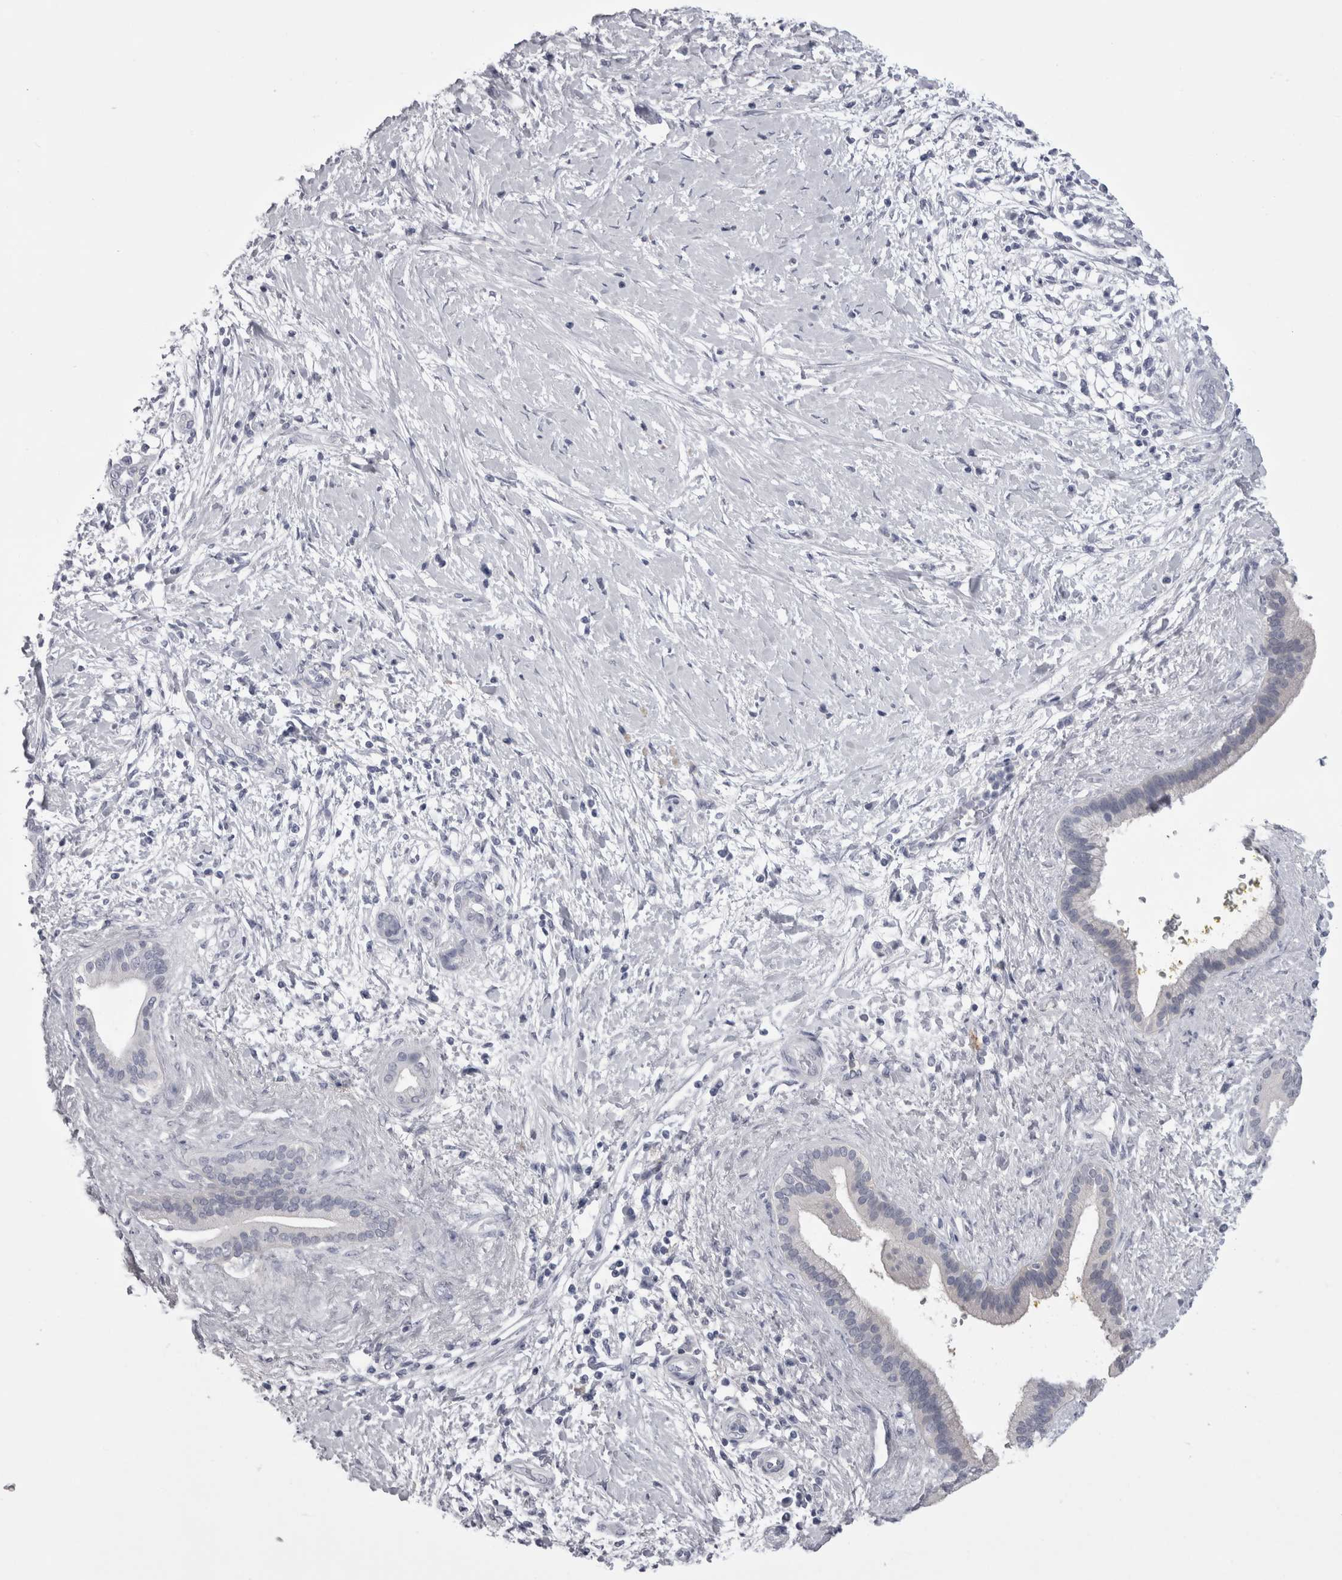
{"staining": {"intensity": "negative", "quantity": "none", "location": "none"}, "tissue": "pancreatic cancer", "cell_type": "Tumor cells", "image_type": "cancer", "snomed": [{"axis": "morphology", "description": "Adenocarcinoma, NOS"}, {"axis": "topography", "description": "Pancreas"}], "caption": "This is an IHC image of human adenocarcinoma (pancreatic). There is no positivity in tumor cells.", "gene": "AFMID", "patient": {"sex": "male", "age": 58}}